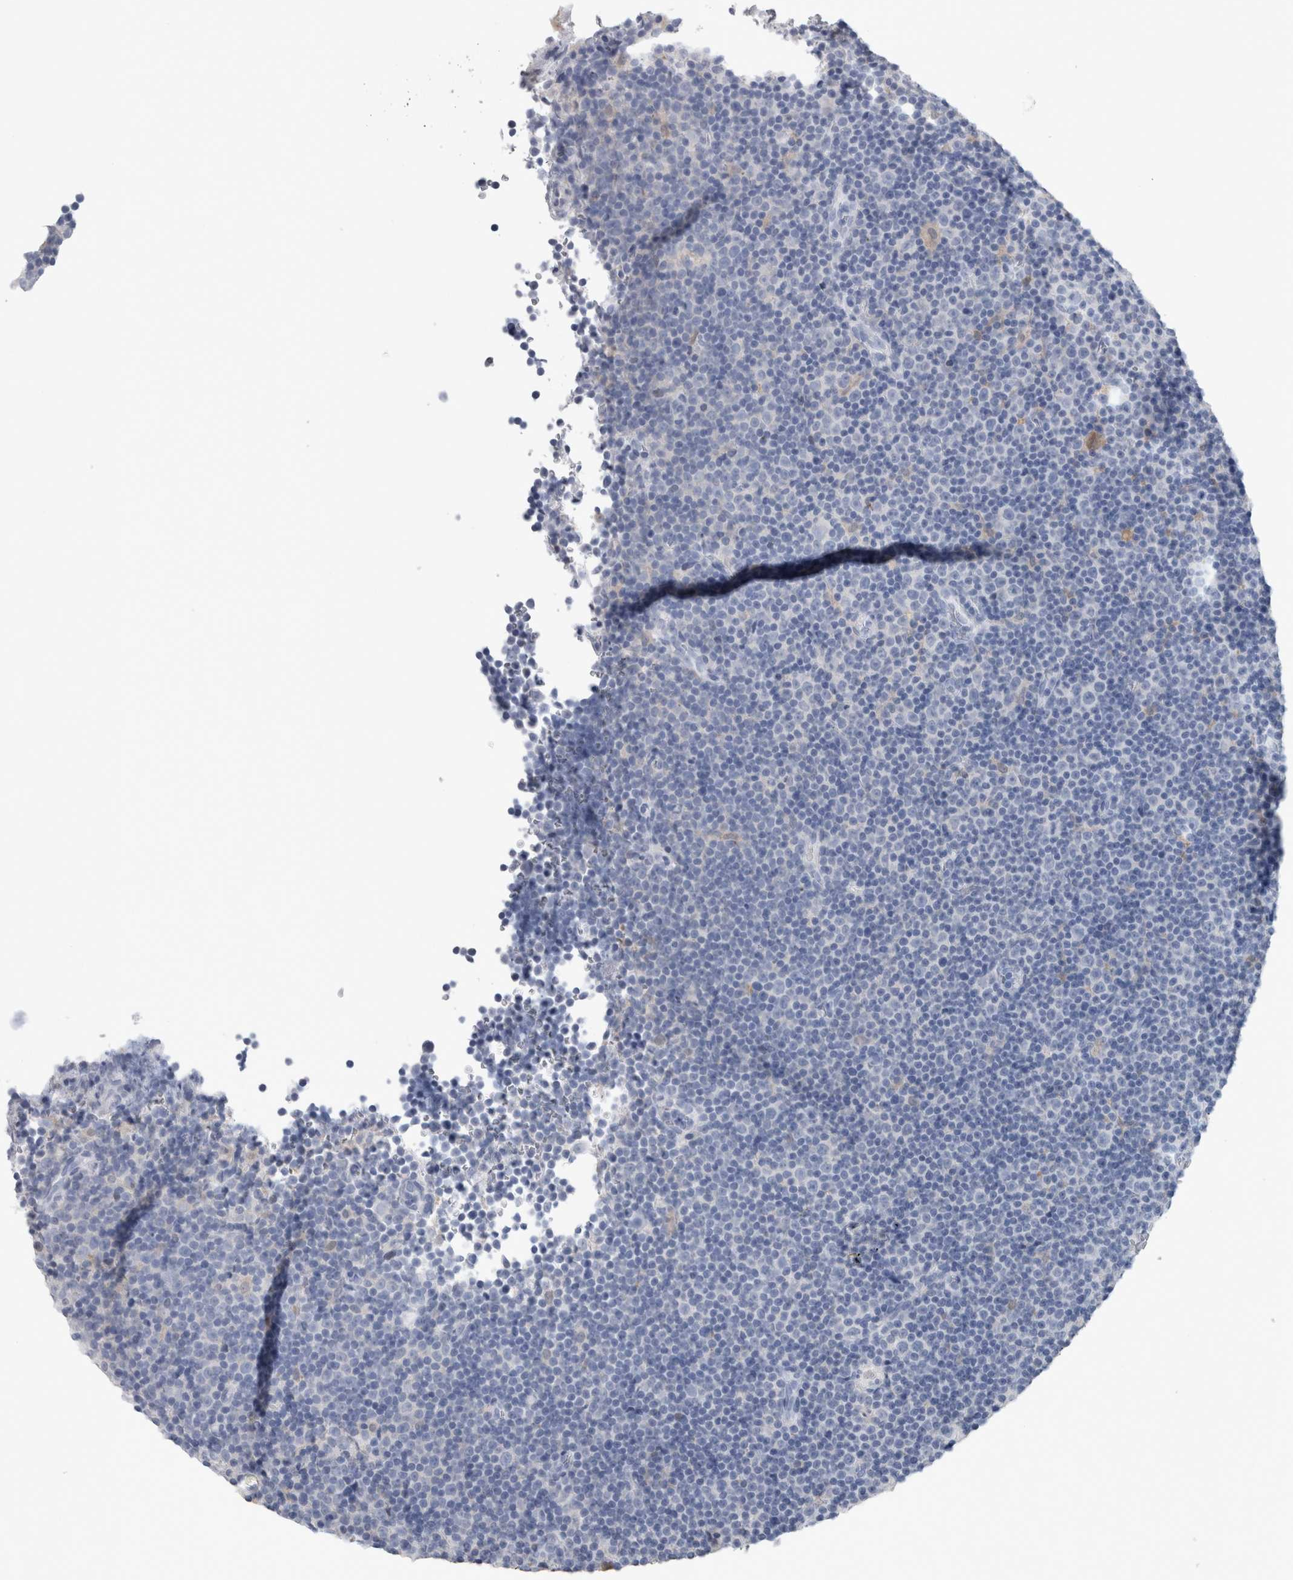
{"staining": {"intensity": "negative", "quantity": "none", "location": "none"}, "tissue": "lymphoma", "cell_type": "Tumor cells", "image_type": "cancer", "snomed": [{"axis": "morphology", "description": "Malignant lymphoma, non-Hodgkin's type, Low grade"}, {"axis": "topography", "description": "Lymph node"}], "caption": "This is a histopathology image of IHC staining of lymphoma, which shows no expression in tumor cells.", "gene": "CA8", "patient": {"sex": "female", "age": 67}}